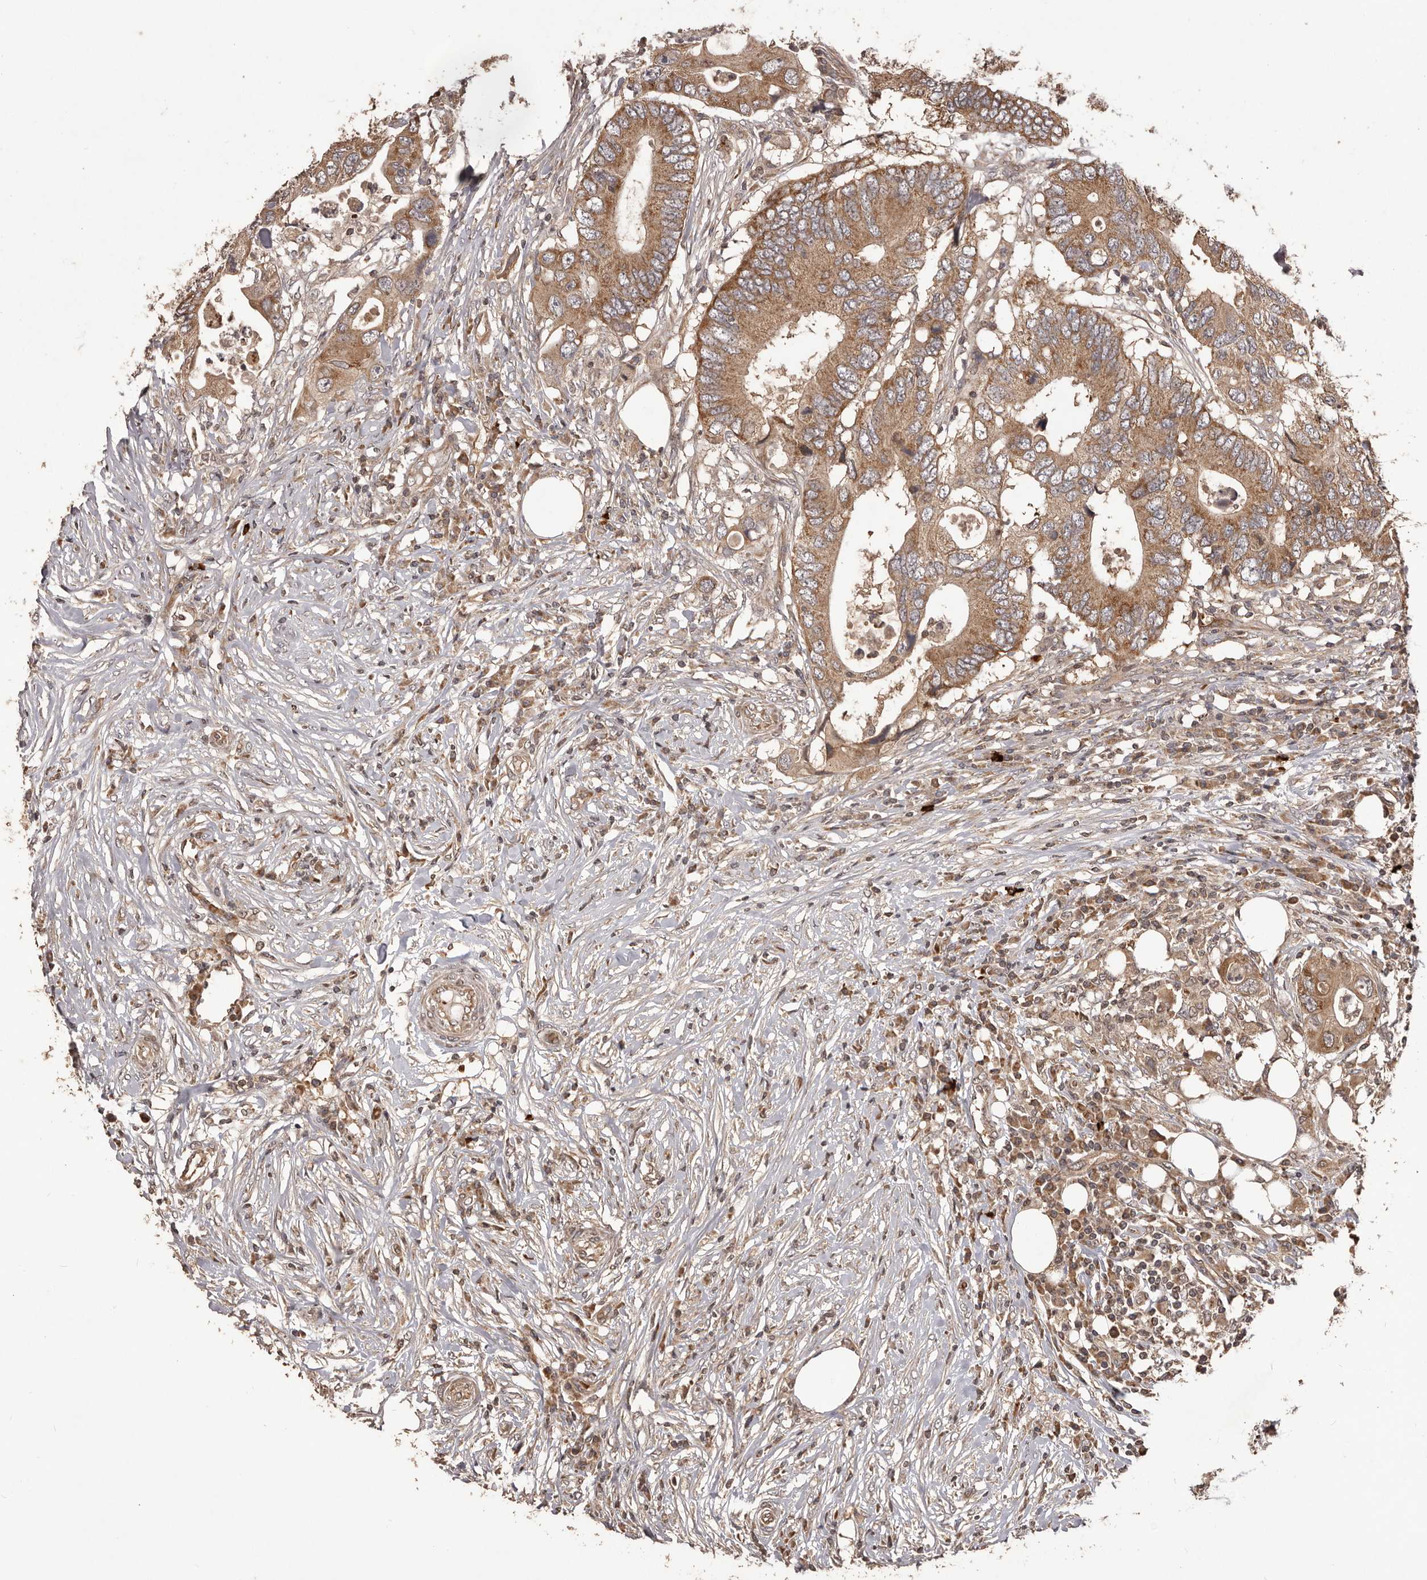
{"staining": {"intensity": "moderate", "quantity": ">75%", "location": "cytoplasmic/membranous"}, "tissue": "colorectal cancer", "cell_type": "Tumor cells", "image_type": "cancer", "snomed": [{"axis": "morphology", "description": "Adenocarcinoma, NOS"}, {"axis": "topography", "description": "Colon"}], "caption": "Tumor cells display moderate cytoplasmic/membranous positivity in approximately >75% of cells in colorectal adenocarcinoma. The protein of interest is stained brown, and the nuclei are stained in blue (DAB IHC with brightfield microscopy, high magnification).", "gene": "QRSL1", "patient": {"sex": "male", "age": 71}}